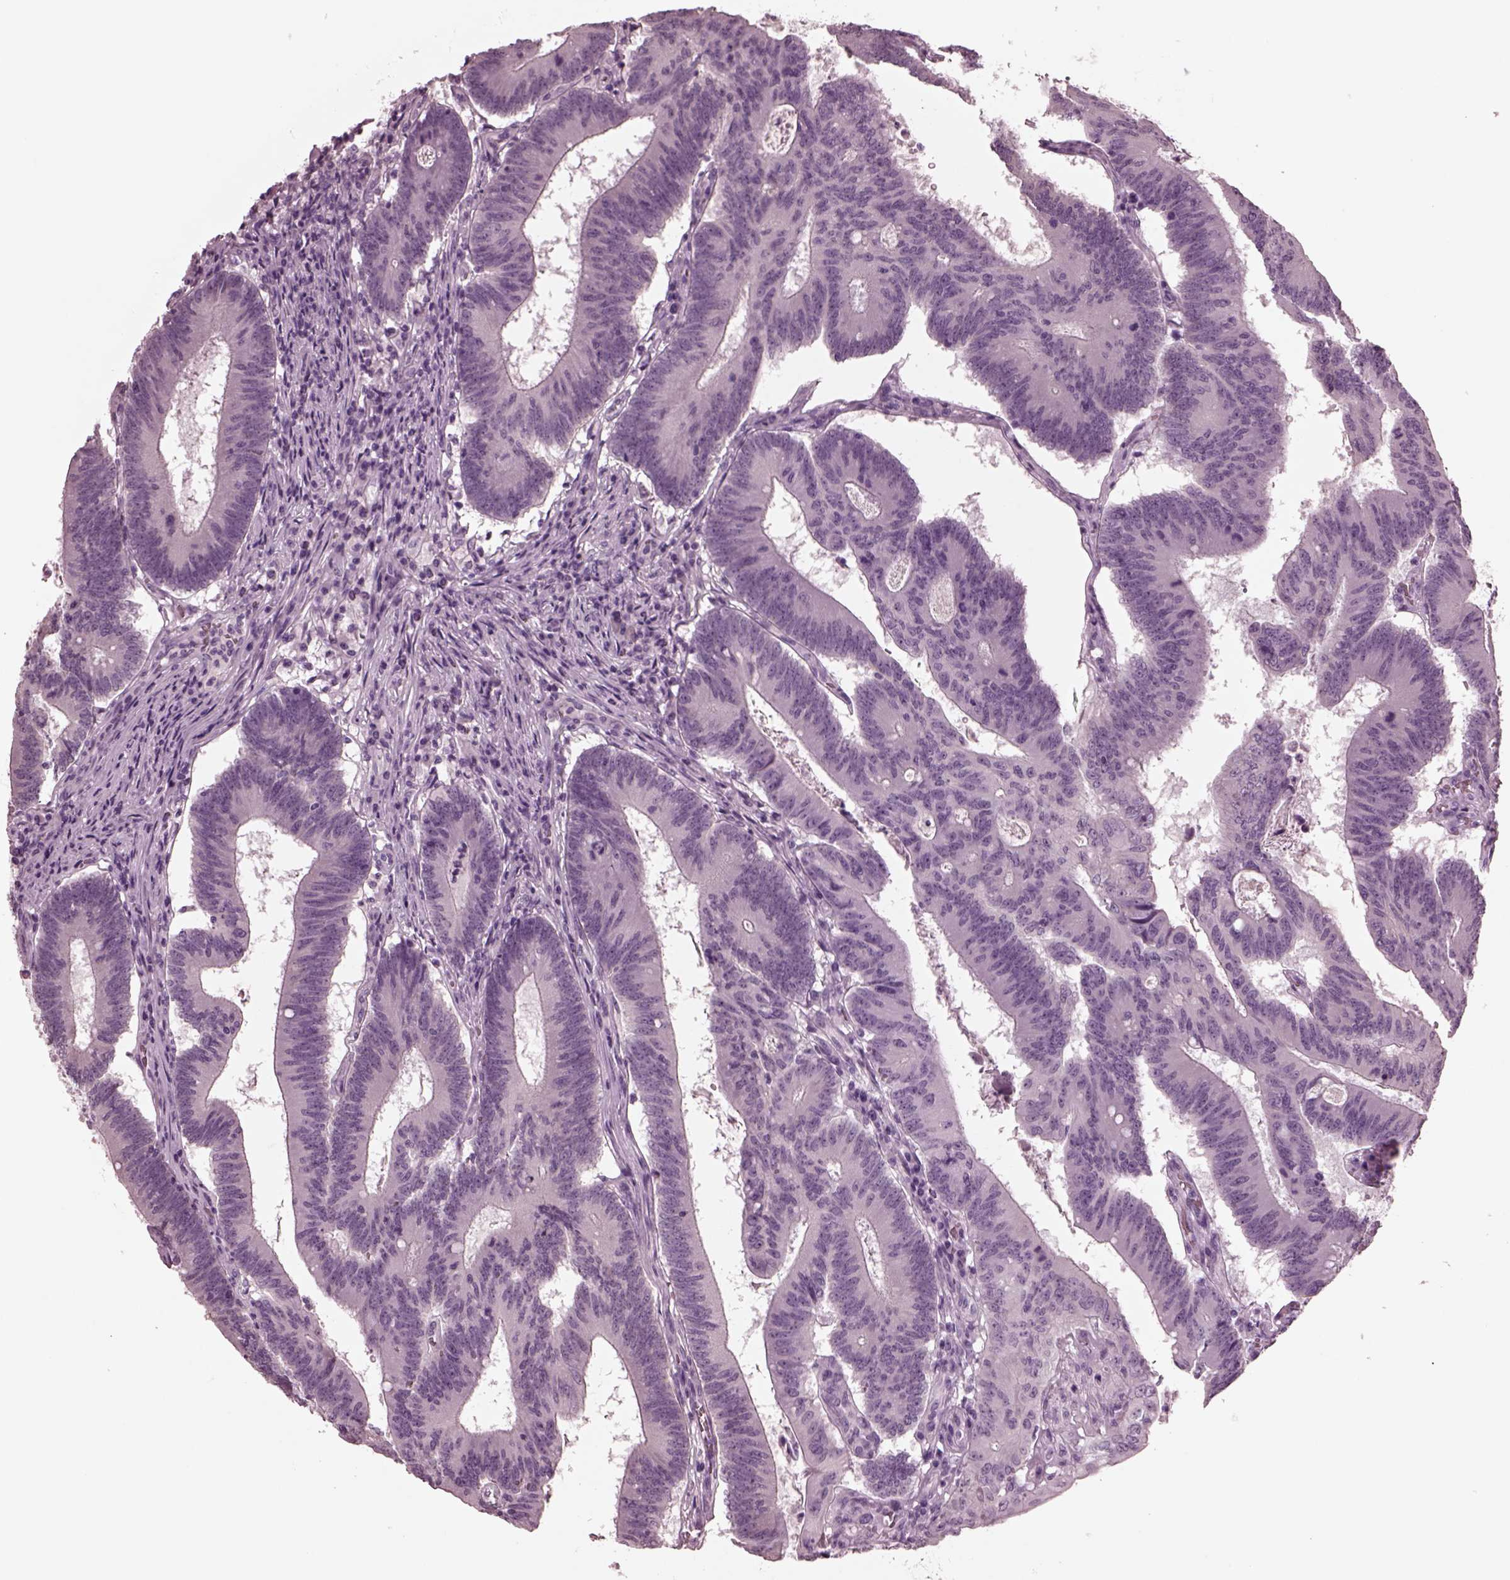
{"staining": {"intensity": "negative", "quantity": "none", "location": "none"}, "tissue": "colorectal cancer", "cell_type": "Tumor cells", "image_type": "cancer", "snomed": [{"axis": "morphology", "description": "Adenocarcinoma, NOS"}, {"axis": "topography", "description": "Colon"}], "caption": "DAB (3,3'-diaminobenzidine) immunohistochemical staining of human colorectal cancer reveals no significant expression in tumor cells.", "gene": "MIB2", "patient": {"sex": "female", "age": 70}}